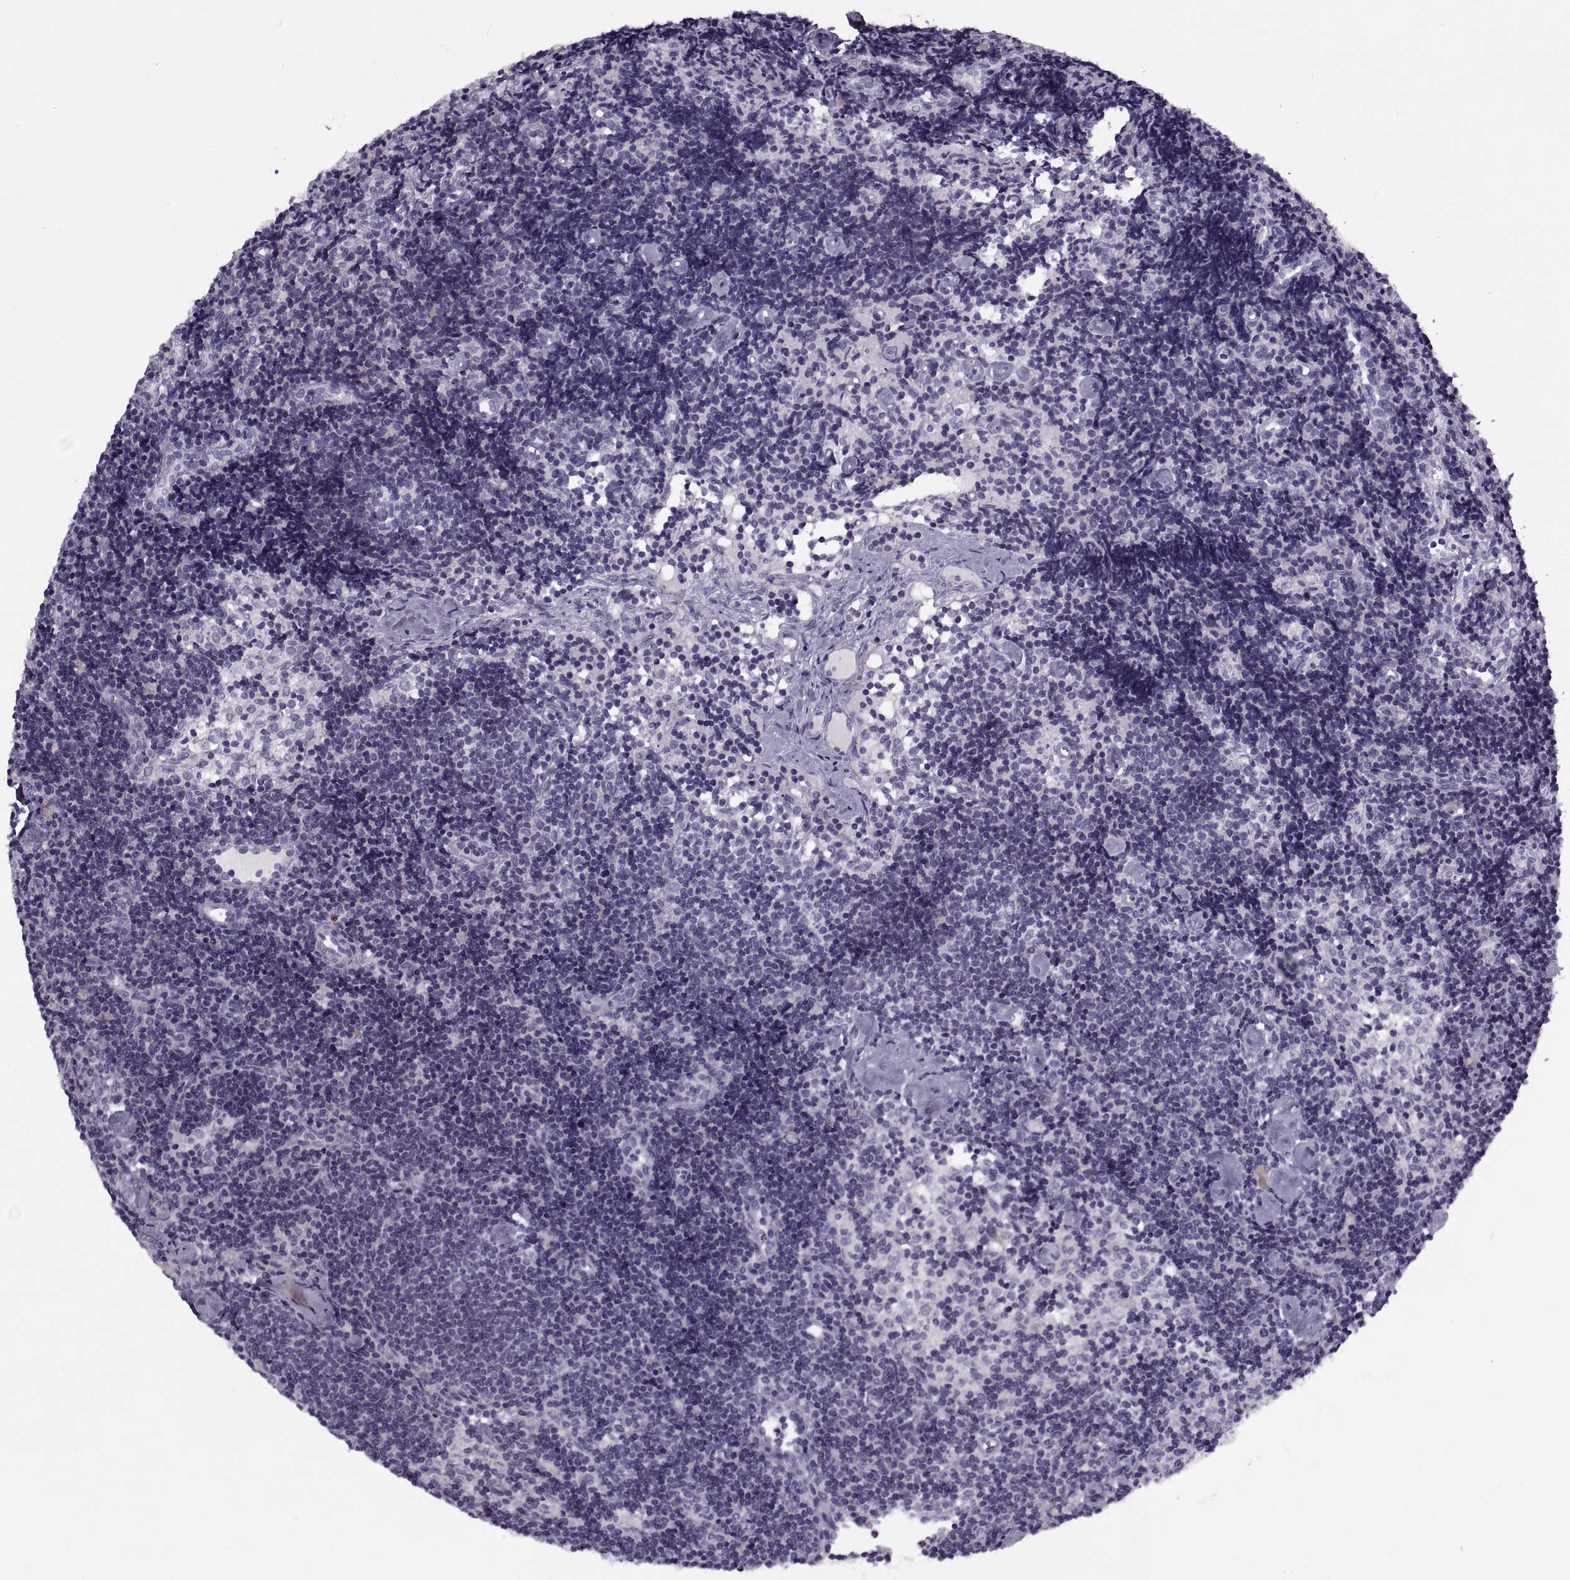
{"staining": {"intensity": "negative", "quantity": "none", "location": "none"}, "tissue": "lymph node", "cell_type": "Germinal center cells", "image_type": "normal", "snomed": [{"axis": "morphology", "description": "Normal tissue, NOS"}, {"axis": "topography", "description": "Lymph node"}], "caption": "Immunohistochemistry image of benign human lymph node stained for a protein (brown), which demonstrates no positivity in germinal center cells.", "gene": "CALCR", "patient": {"sex": "female", "age": 42}}